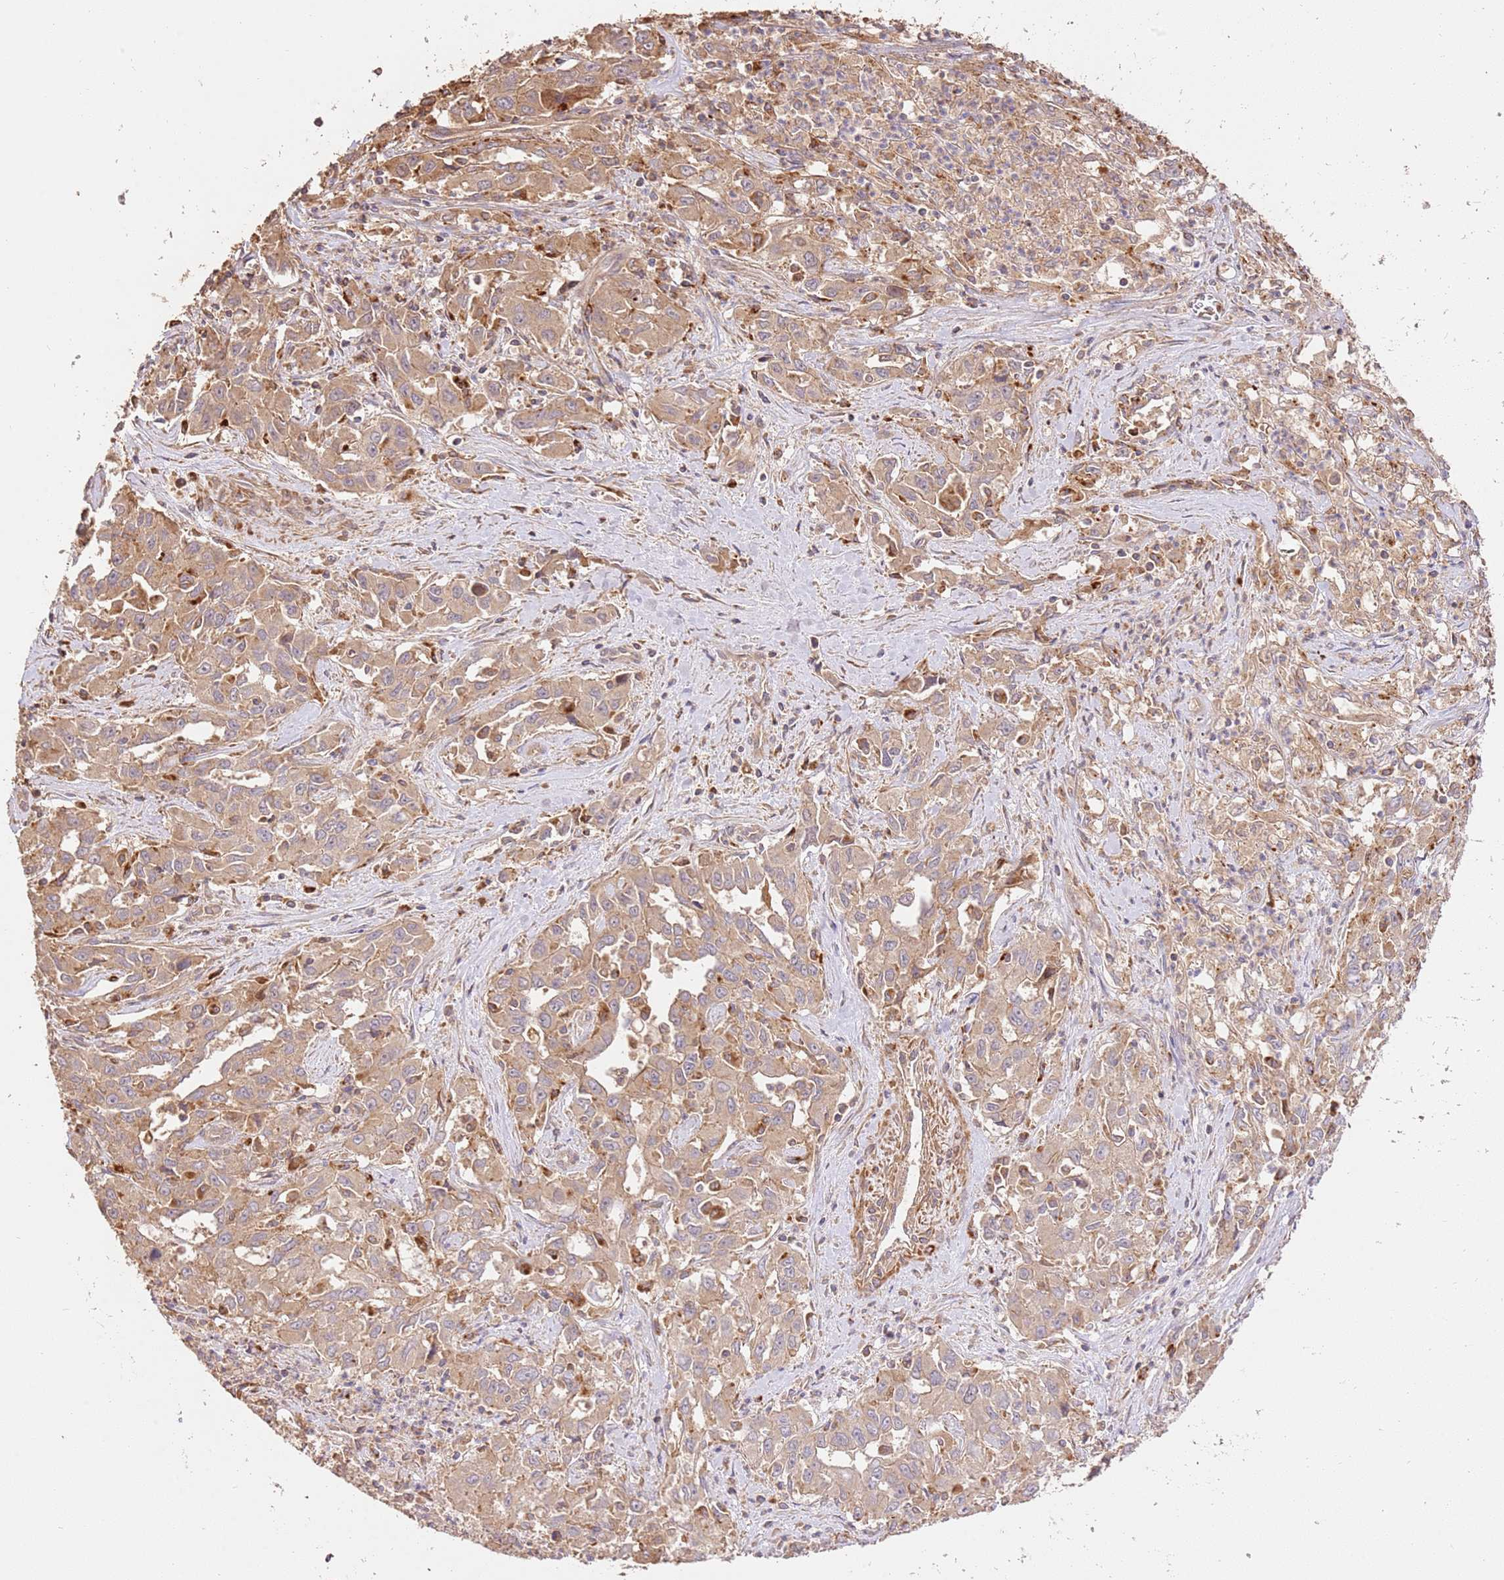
{"staining": {"intensity": "moderate", "quantity": ">75%", "location": "cytoplasmic/membranous"}, "tissue": "liver cancer", "cell_type": "Tumor cells", "image_type": "cancer", "snomed": [{"axis": "morphology", "description": "Carcinoma, Hepatocellular, NOS"}, {"axis": "topography", "description": "Liver"}], "caption": "Hepatocellular carcinoma (liver) stained with DAB (3,3'-diaminobenzidine) IHC demonstrates medium levels of moderate cytoplasmic/membranous staining in about >75% of tumor cells. (DAB (3,3'-diaminobenzidine) IHC, brown staining for protein, blue staining for nuclei).", "gene": "CEP55", "patient": {"sex": "male", "age": 63}}